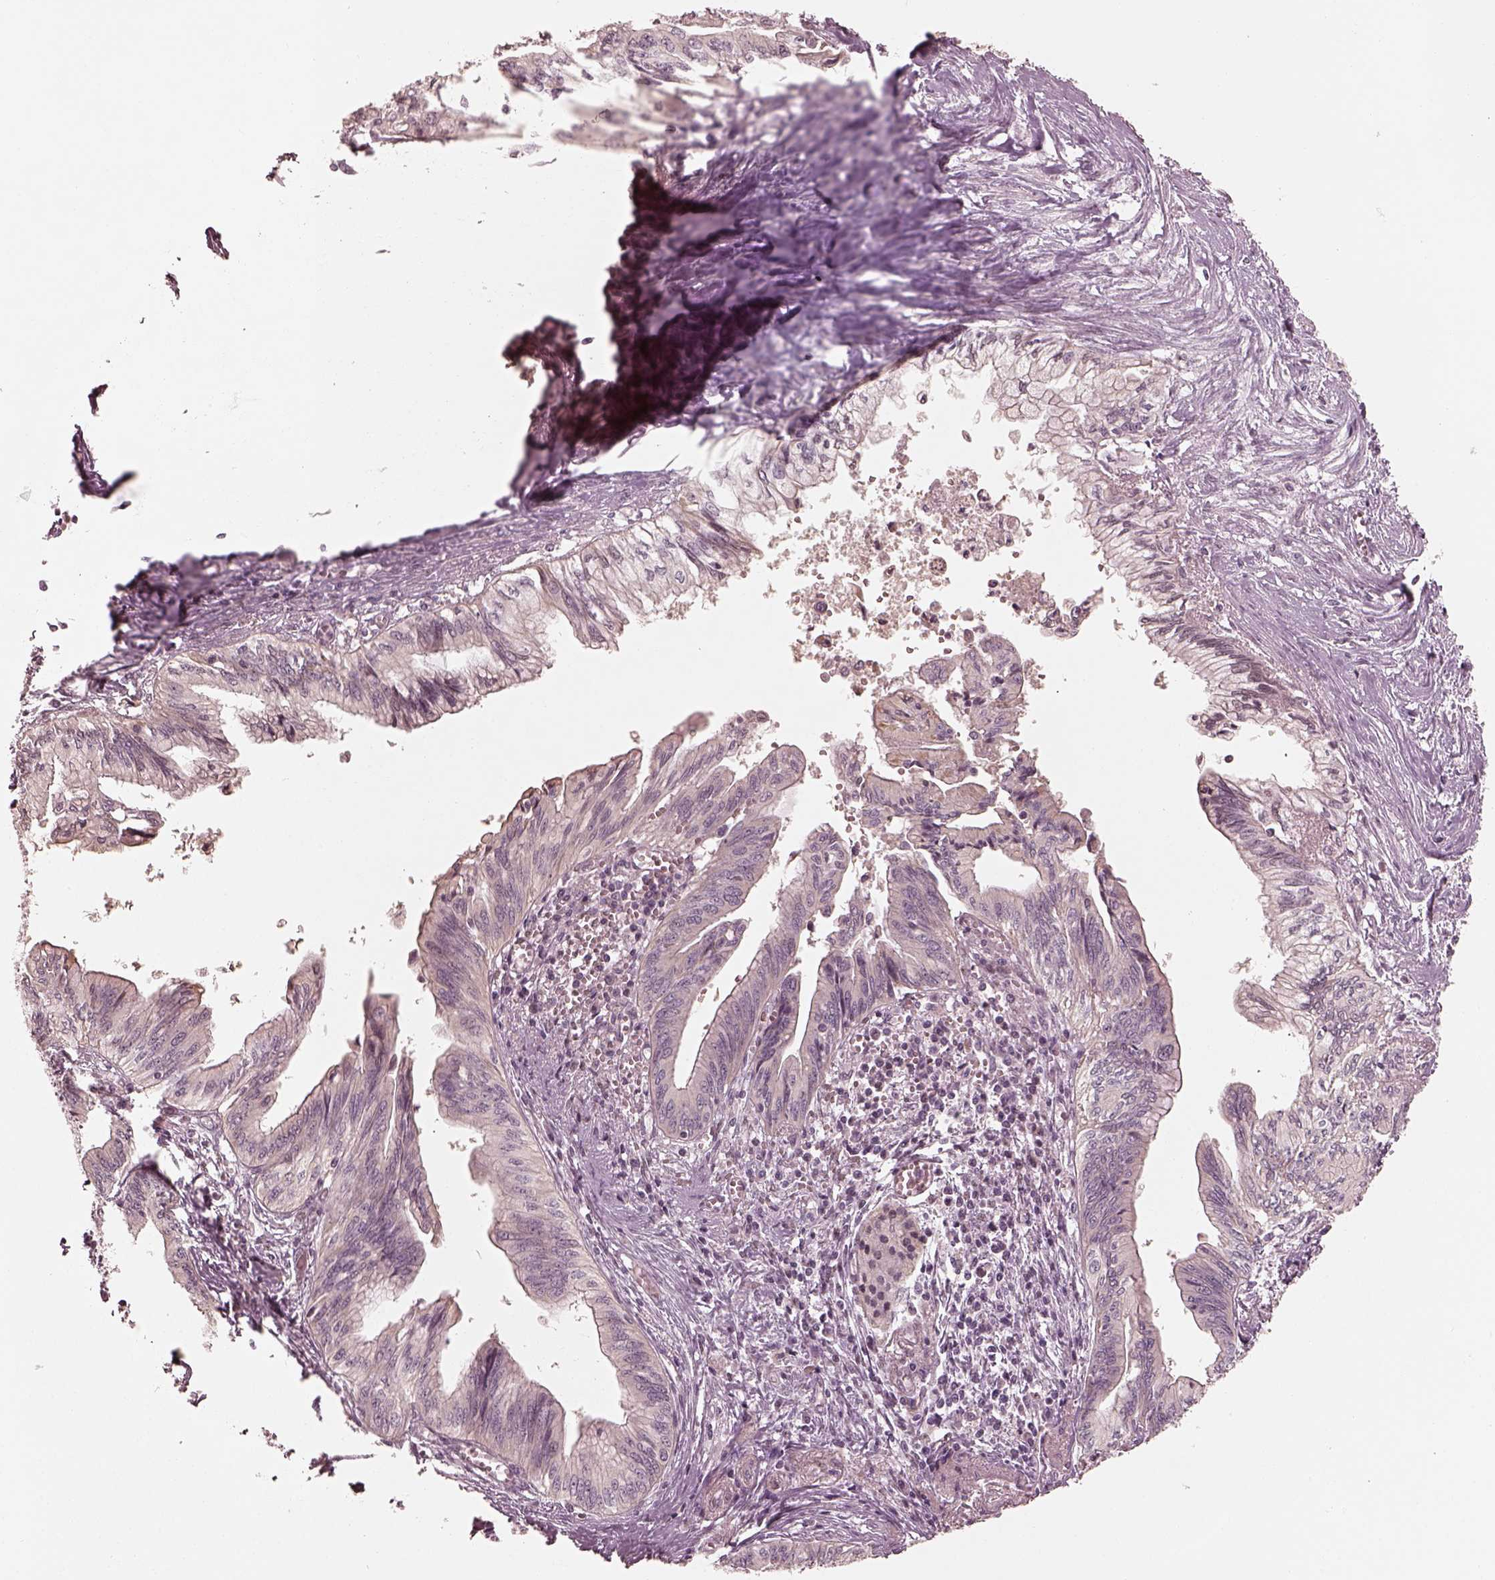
{"staining": {"intensity": "negative", "quantity": "none", "location": "none"}, "tissue": "pancreatic cancer", "cell_type": "Tumor cells", "image_type": "cancer", "snomed": [{"axis": "morphology", "description": "Adenocarcinoma, NOS"}, {"axis": "topography", "description": "Pancreas"}], "caption": "DAB immunohistochemical staining of pancreatic cancer shows no significant positivity in tumor cells.", "gene": "IQCB1", "patient": {"sex": "female", "age": 61}}